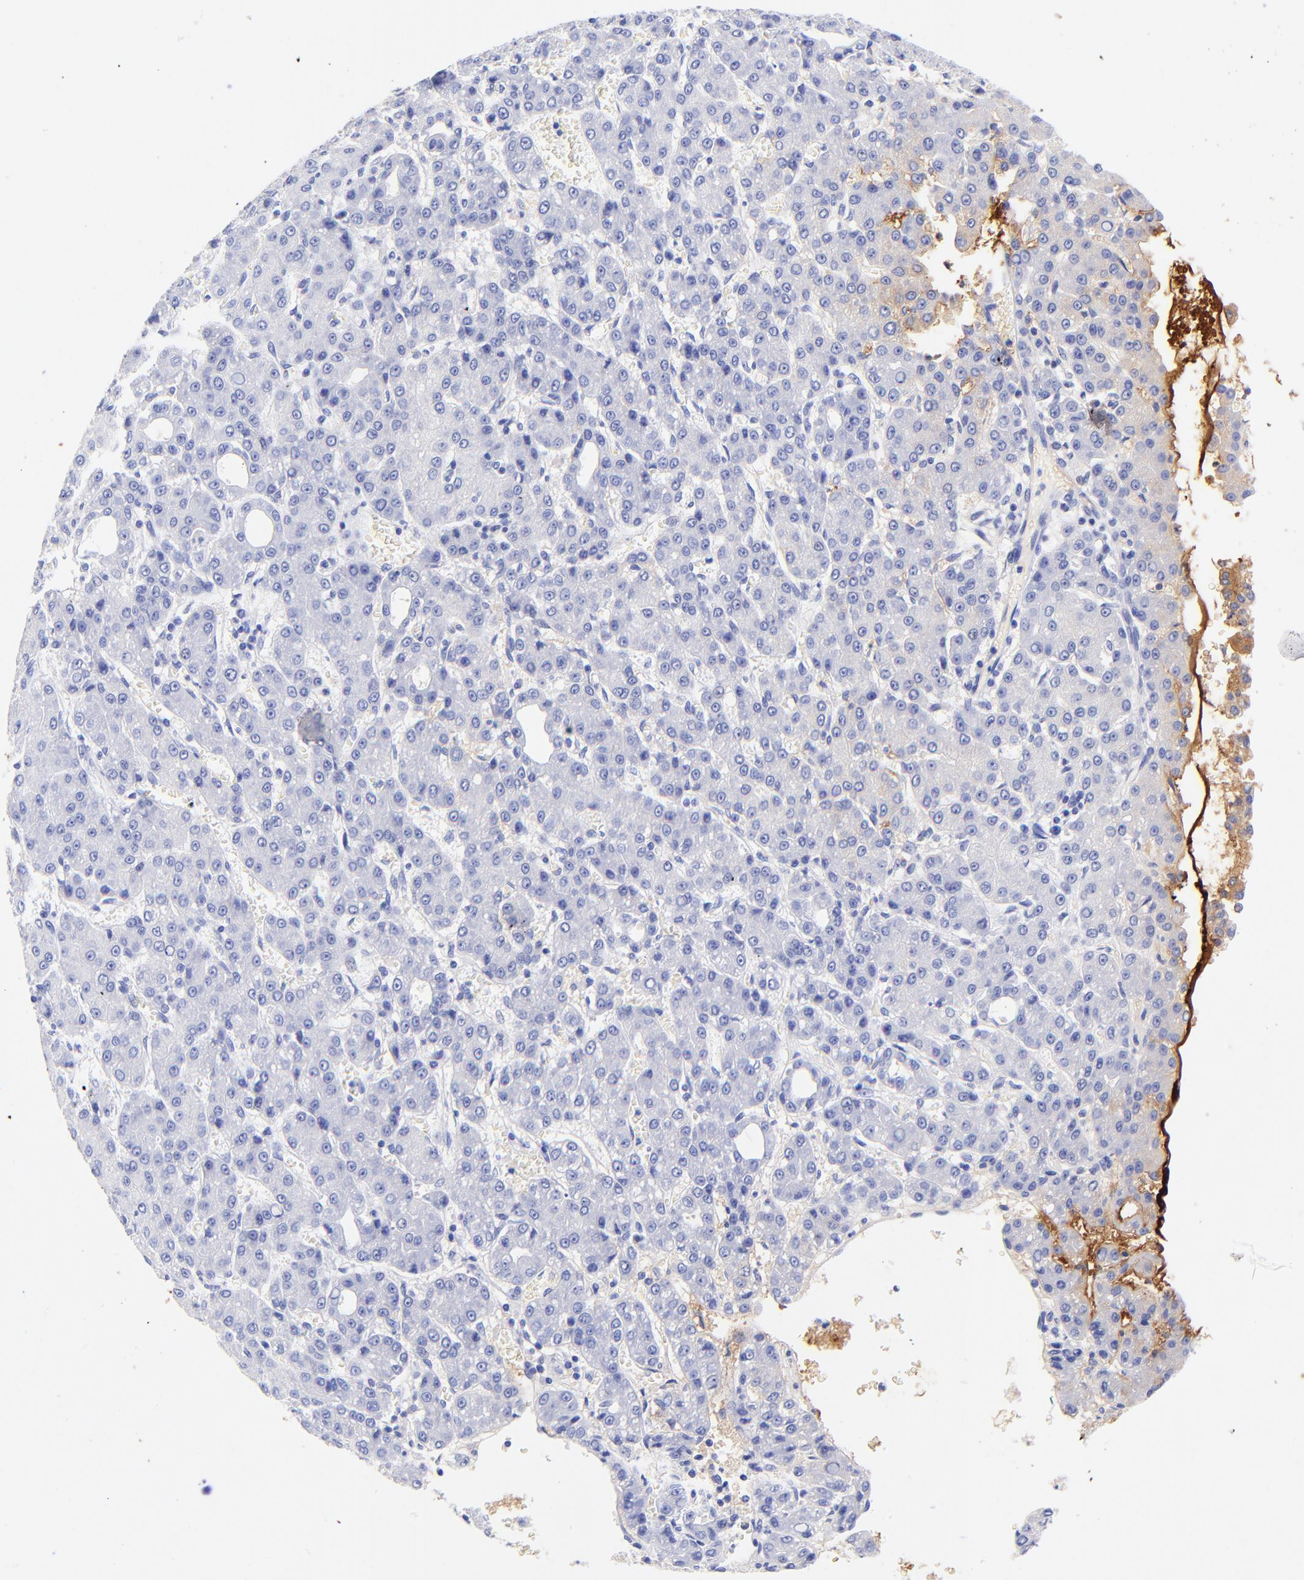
{"staining": {"intensity": "negative", "quantity": "none", "location": "none"}, "tissue": "liver cancer", "cell_type": "Tumor cells", "image_type": "cancer", "snomed": [{"axis": "morphology", "description": "Carcinoma, Hepatocellular, NOS"}, {"axis": "topography", "description": "Liver"}], "caption": "Tumor cells are negative for protein expression in human hepatocellular carcinoma (liver).", "gene": "KRT19", "patient": {"sex": "male", "age": 69}}